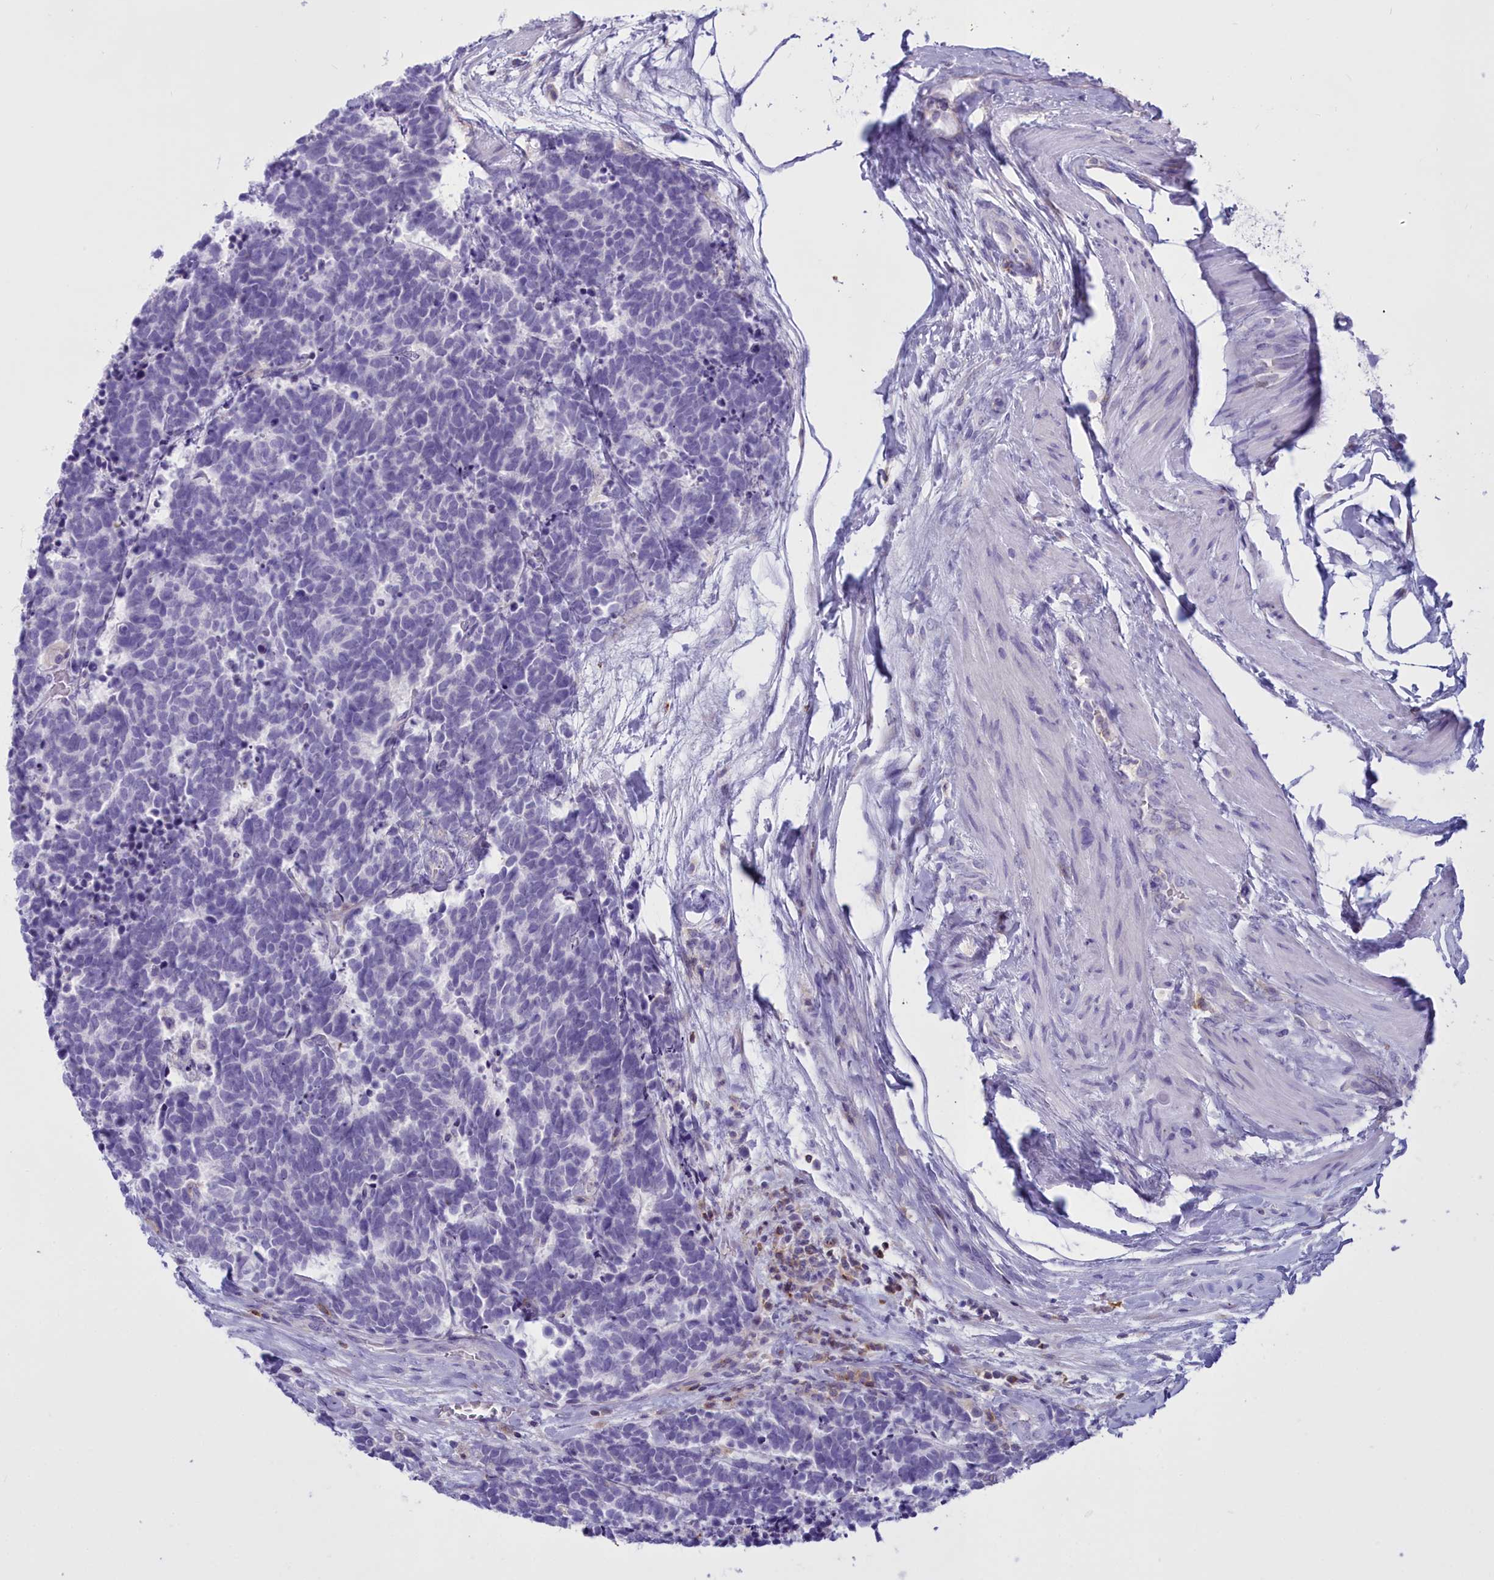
{"staining": {"intensity": "negative", "quantity": "none", "location": "none"}, "tissue": "carcinoid", "cell_type": "Tumor cells", "image_type": "cancer", "snomed": [{"axis": "morphology", "description": "Carcinoma, NOS"}, {"axis": "morphology", "description": "Carcinoid, malignant, NOS"}, {"axis": "topography", "description": "Prostate"}], "caption": "Immunohistochemistry of human carcinoma displays no staining in tumor cells. (Immunohistochemistry (ihc), brightfield microscopy, high magnification).", "gene": "CD5", "patient": {"sex": "male", "age": 57}}